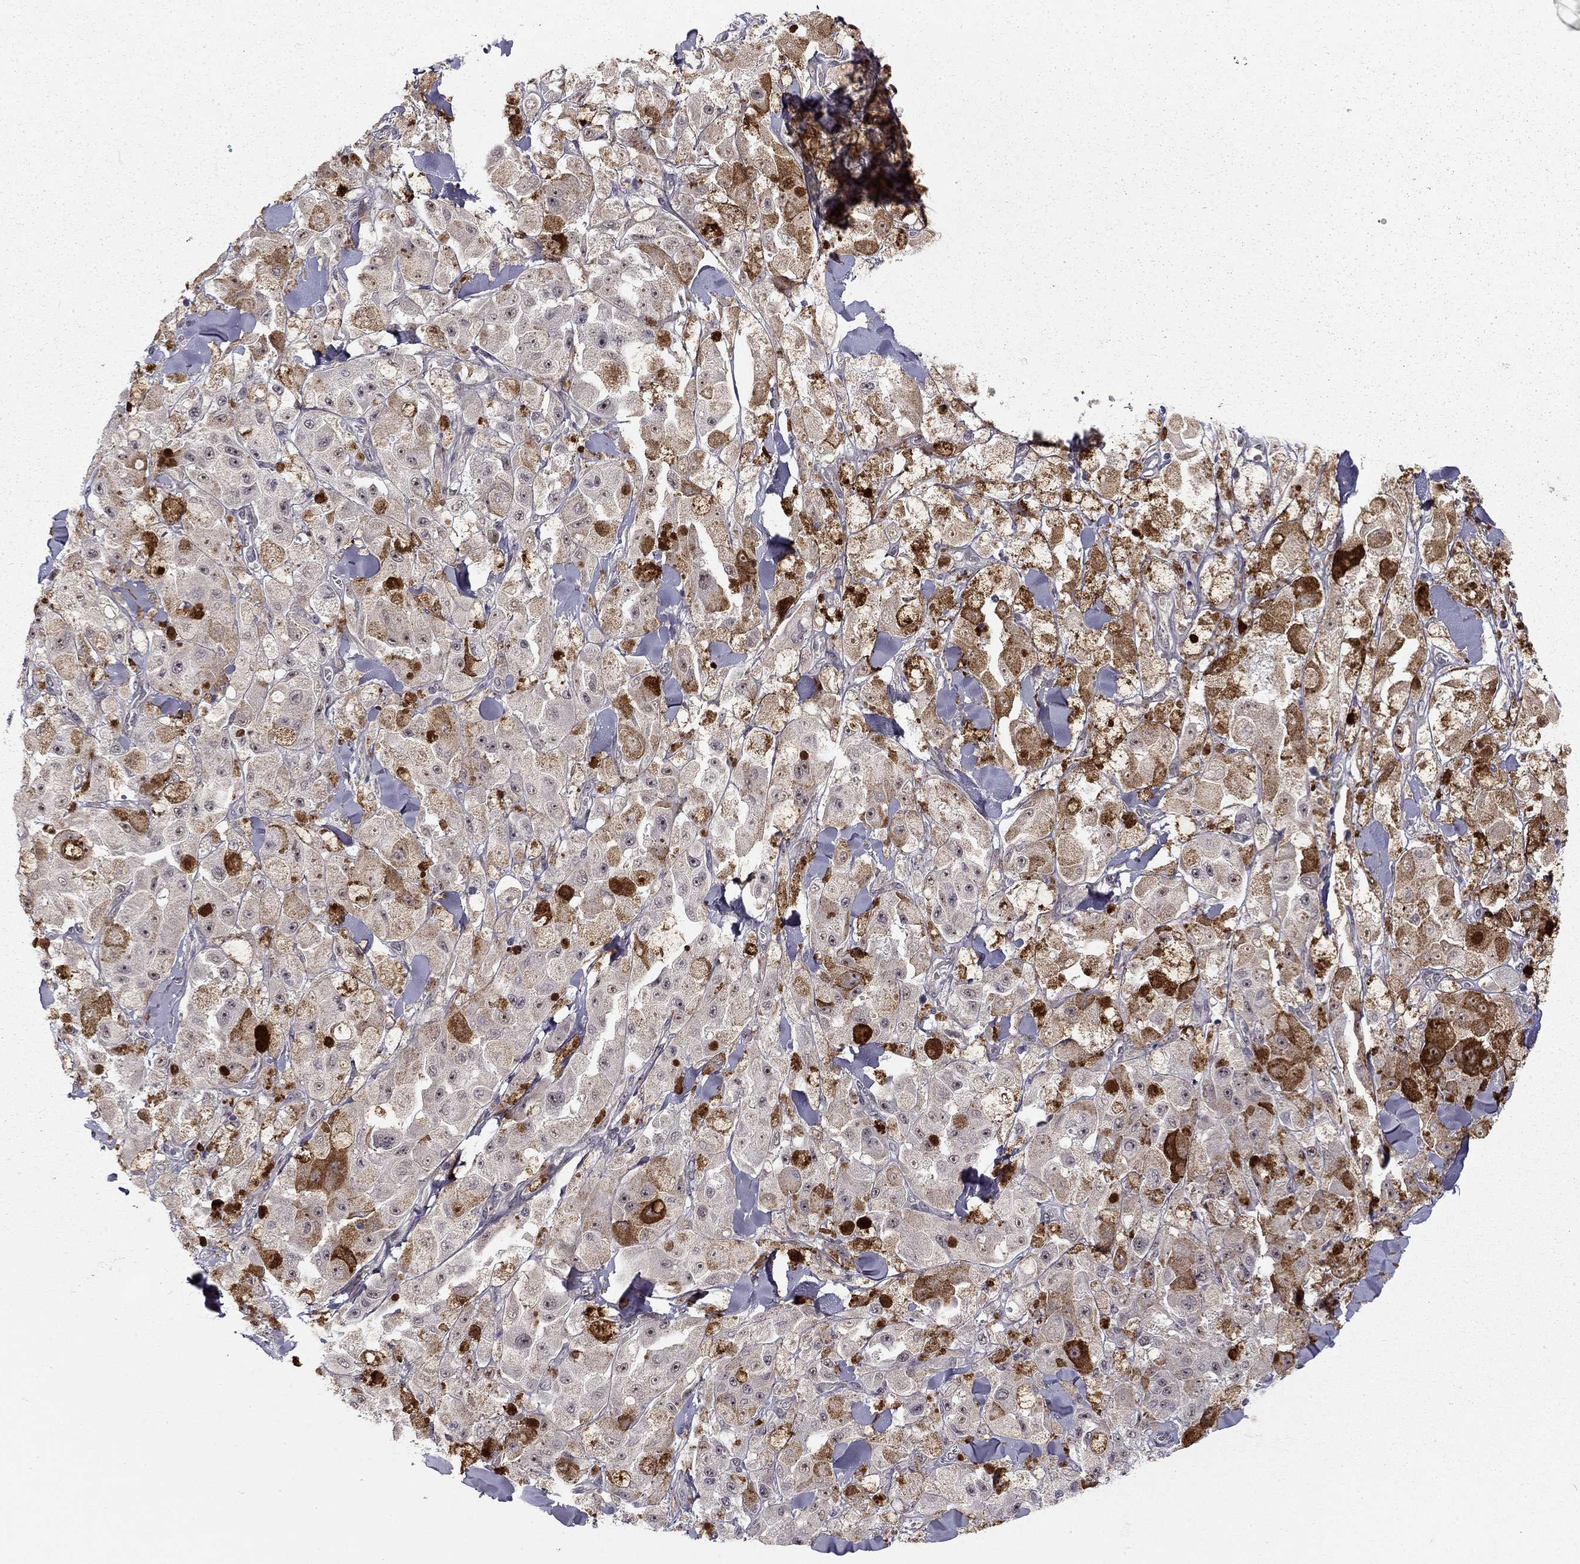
{"staining": {"intensity": "negative", "quantity": "none", "location": "none"}, "tissue": "melanoma", "cell_type": "Tumor cells", "image_type": "cancer", "snomed": [{"axis": "morphology", "description": "Malignant melanoma, NOS"}, {"axis": "topography", "description": "Skin"}], "caption": "Melanoma was stained to show a protein in brown. There is no significant positivity in tumor cells.", "gene": "STXBP6", "patient": {"sex": "female", "age": 58}}